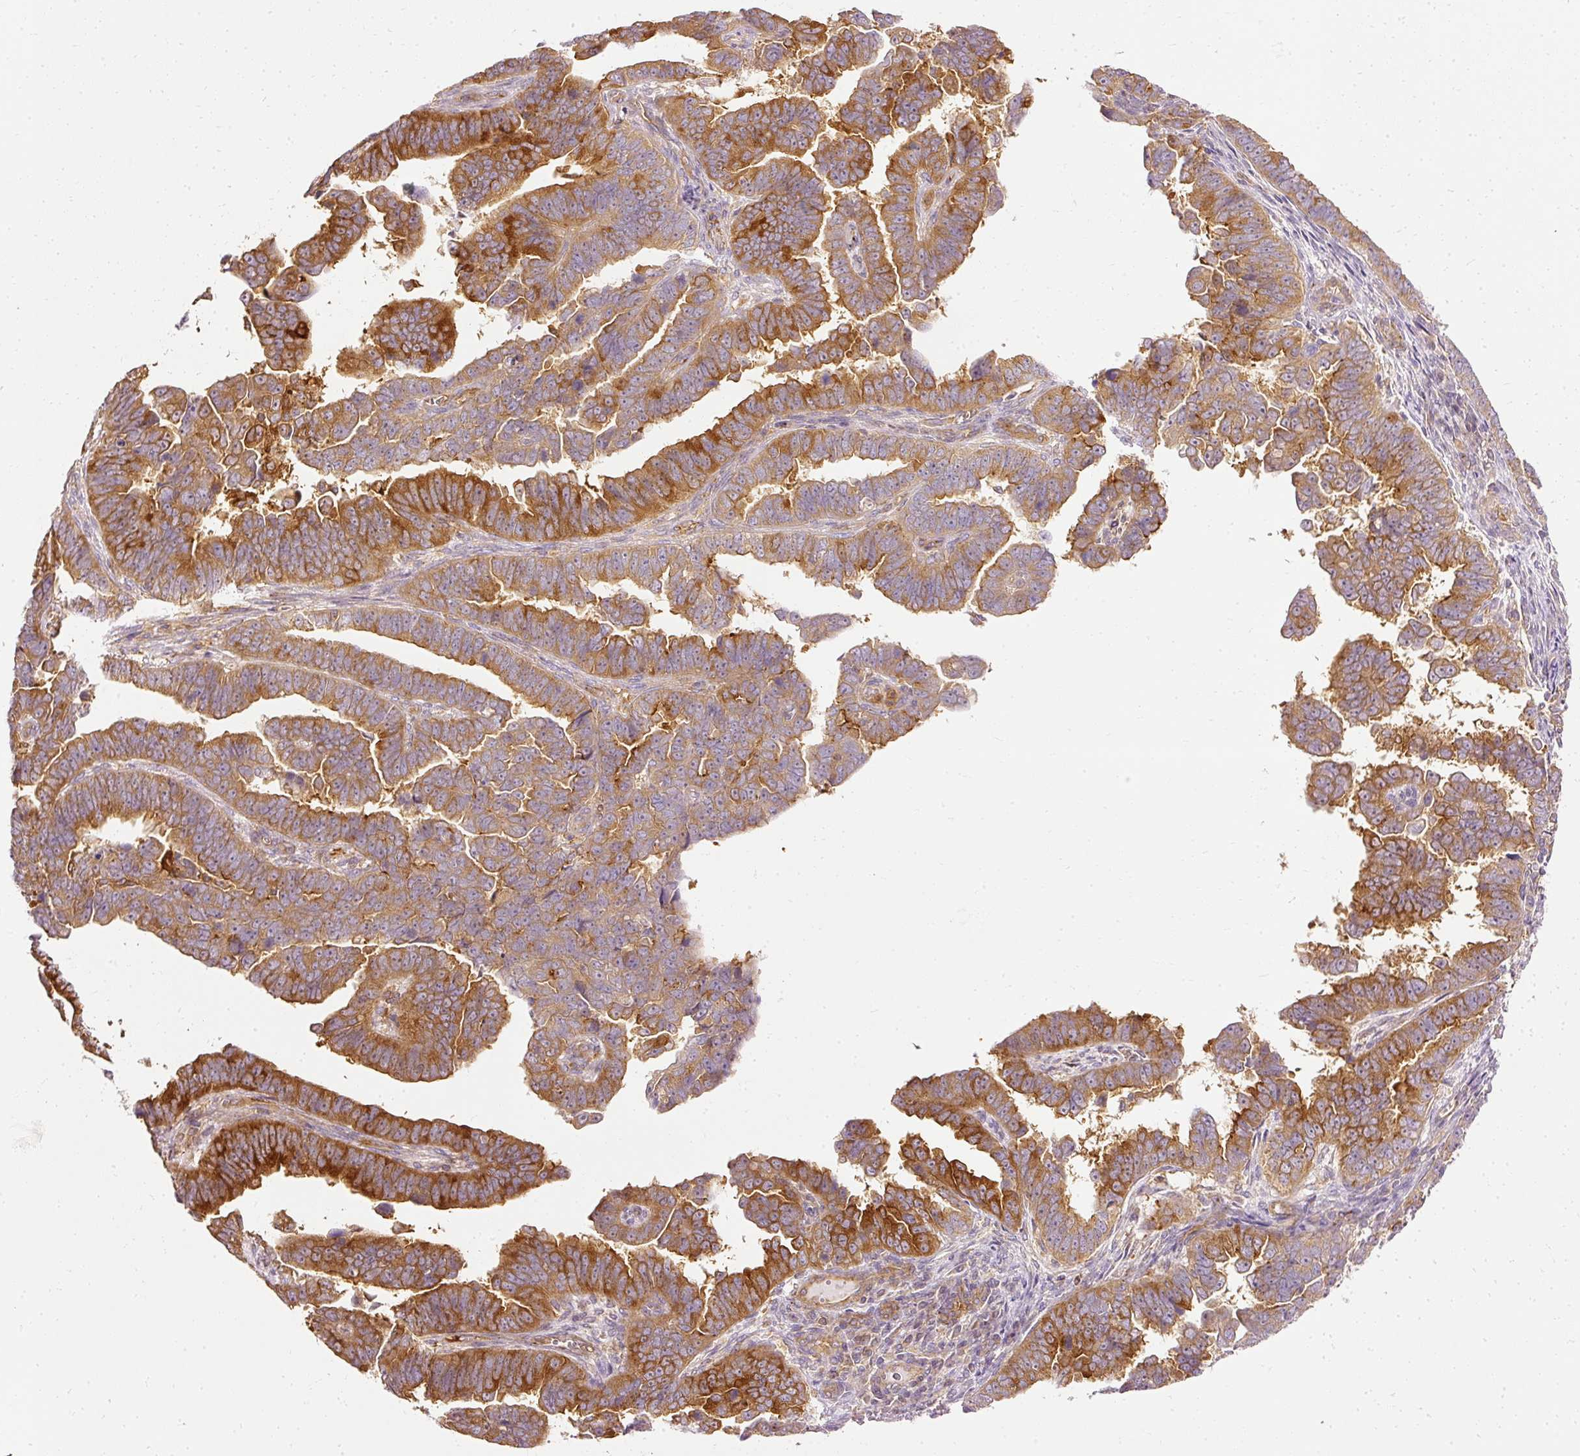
{"staining": {"intensity": "strong", "quantity": ">75%", "location": "cytoplasmic/membranous"}, "tissue": "endometrial cancer", "cell_type": "Tumor cells", "image_type": "cancer", "snomed": [{"axis": "morphology", "description": "Adenocarcinoma, NOS"}, {"axis": "topography", "description": "Endometrium"}], "caption": "IHC image of neoplastic tissue: human endometrial adenocarcinoma stained using immunohistochemistry (IHC) demonstrates high levels of strong protein expression localized specifically in the cytoplasmic/membranous of tumor cells, appearing as a cytoplasmic/membranous brown color.", "gene": "ARMH3", "patient": {"sex": "female", "age": 75}}